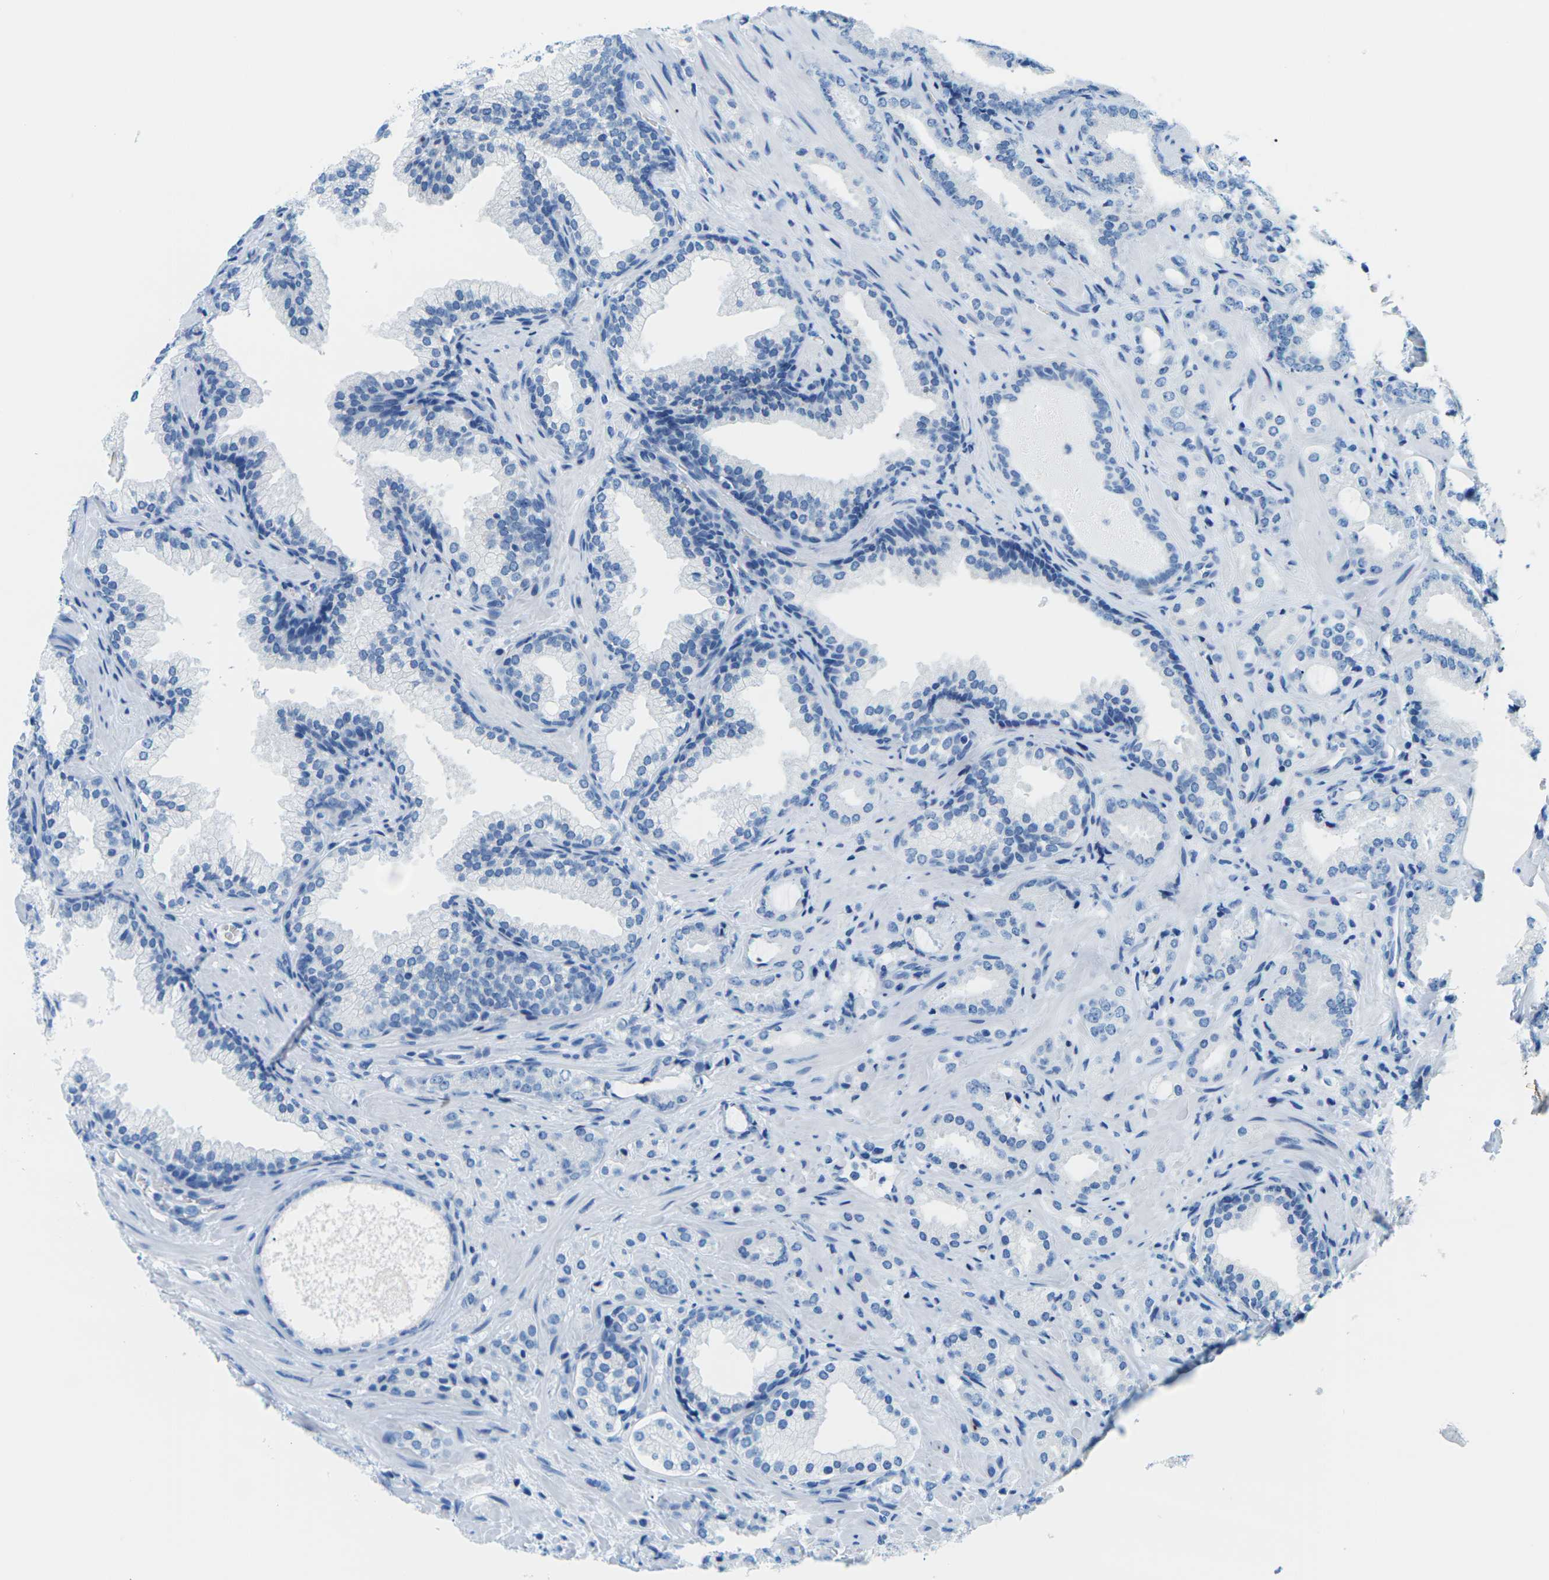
{"staining": {"intensity": "negative", "quantity": "none", "location": "none"}, "tissue": "prostate cancer", "cell_type": "Tumor cells", "image_type": "cancer", "snomed": [{"axis": "morphology", "description": "Adenocarcinoma, High grade"}, {"axis": "topography", "description": "Prostate"}], "caption": "IHC histopathology image of human prostate cancer stained for a protein (brown), which shows no positivity in tumor cells.", "gene": "SLC12A1", "patient": {"sex": "male", "age": 64}}